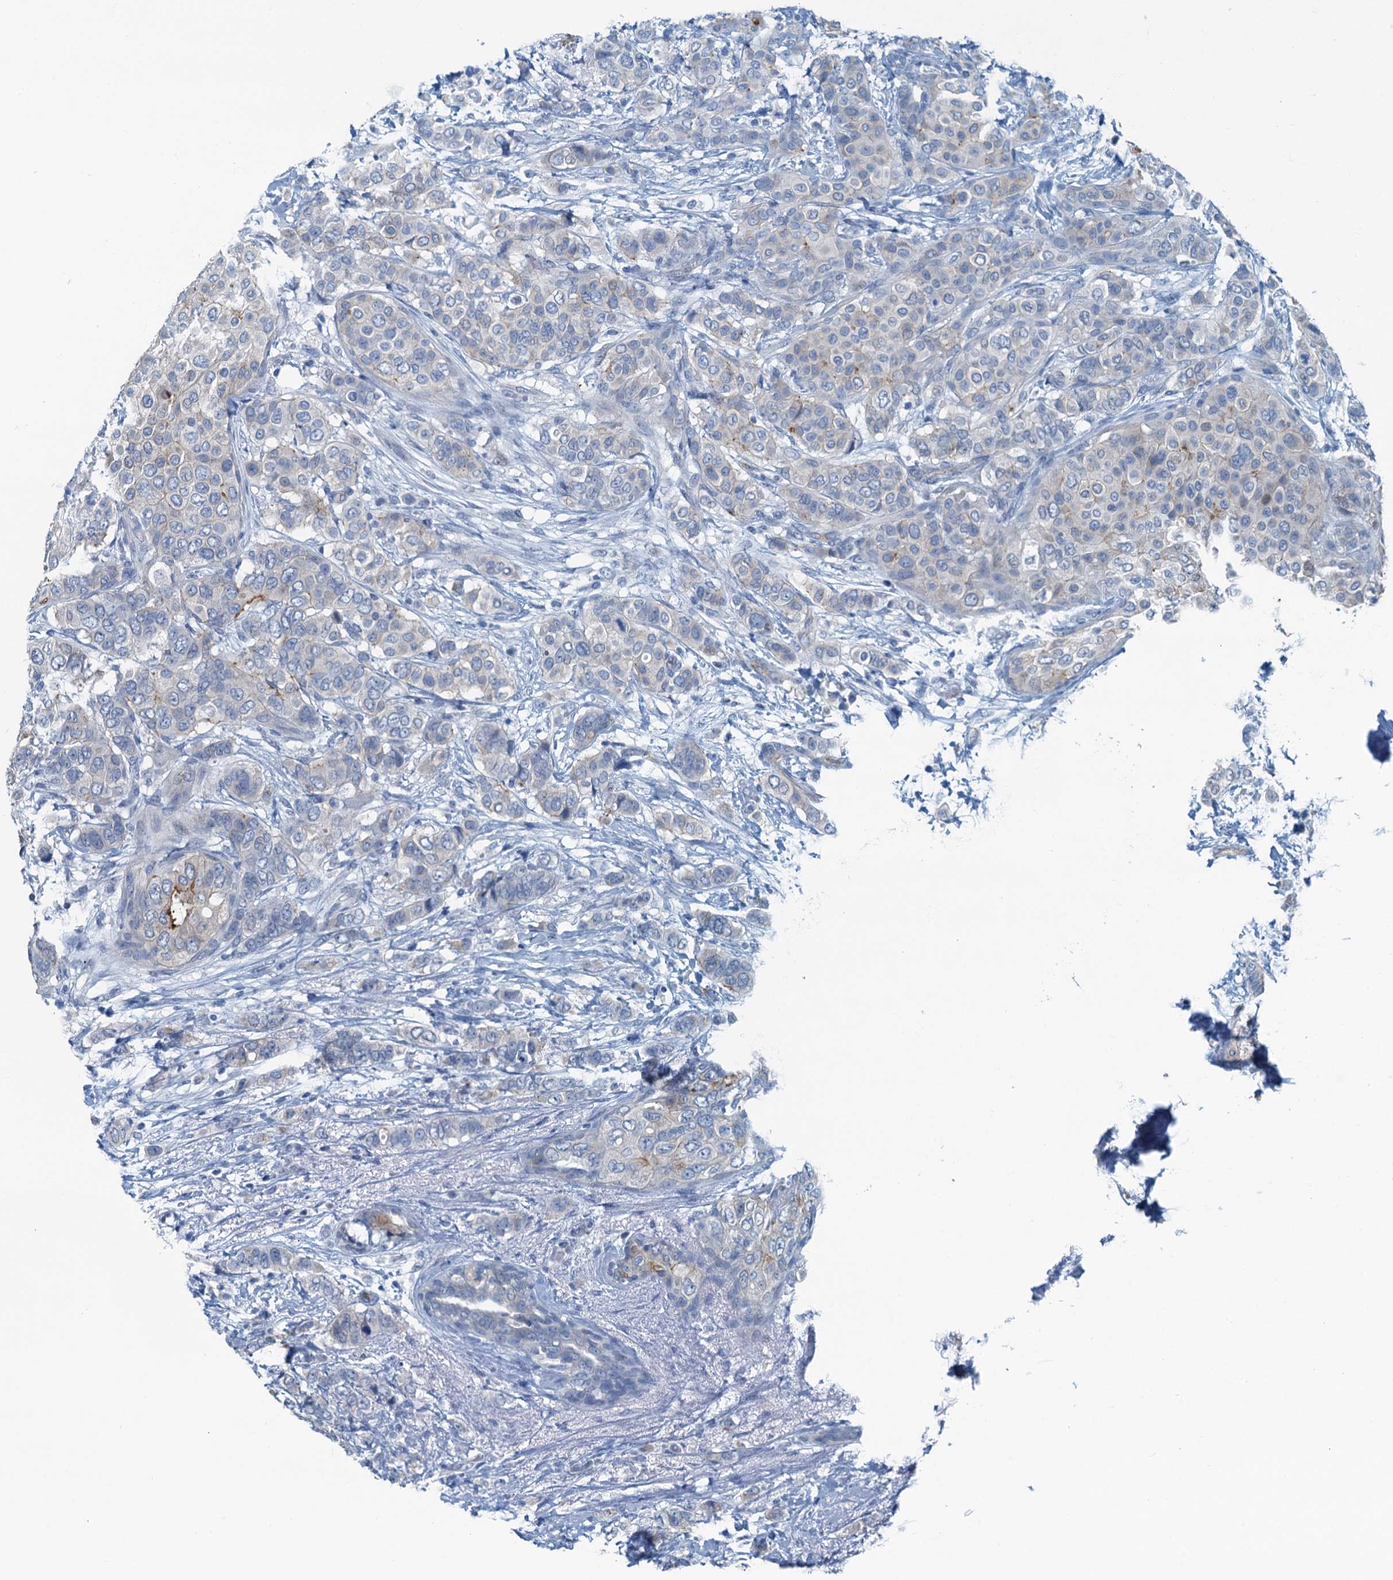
{"staining": {"intensity": "weak", "quantity": "<25%", "location": "cytoplasmic/membranous"}, "tissue": "breast cancer", "cell_type": "Tumor cells", "image_type": "cancer", "snomed": [{"axis": "morphology", "description": "Lobular carcinoma"}, {"axis": "topography", "description": "Breast"}], "caption": "A high-resolution histopathology image shows immunohistochemistry staining of breast cancer, which reveals no significant expression in tumor cells.", "gene": "GFOD2", "patient": {"sex": "female", "age": 51}}